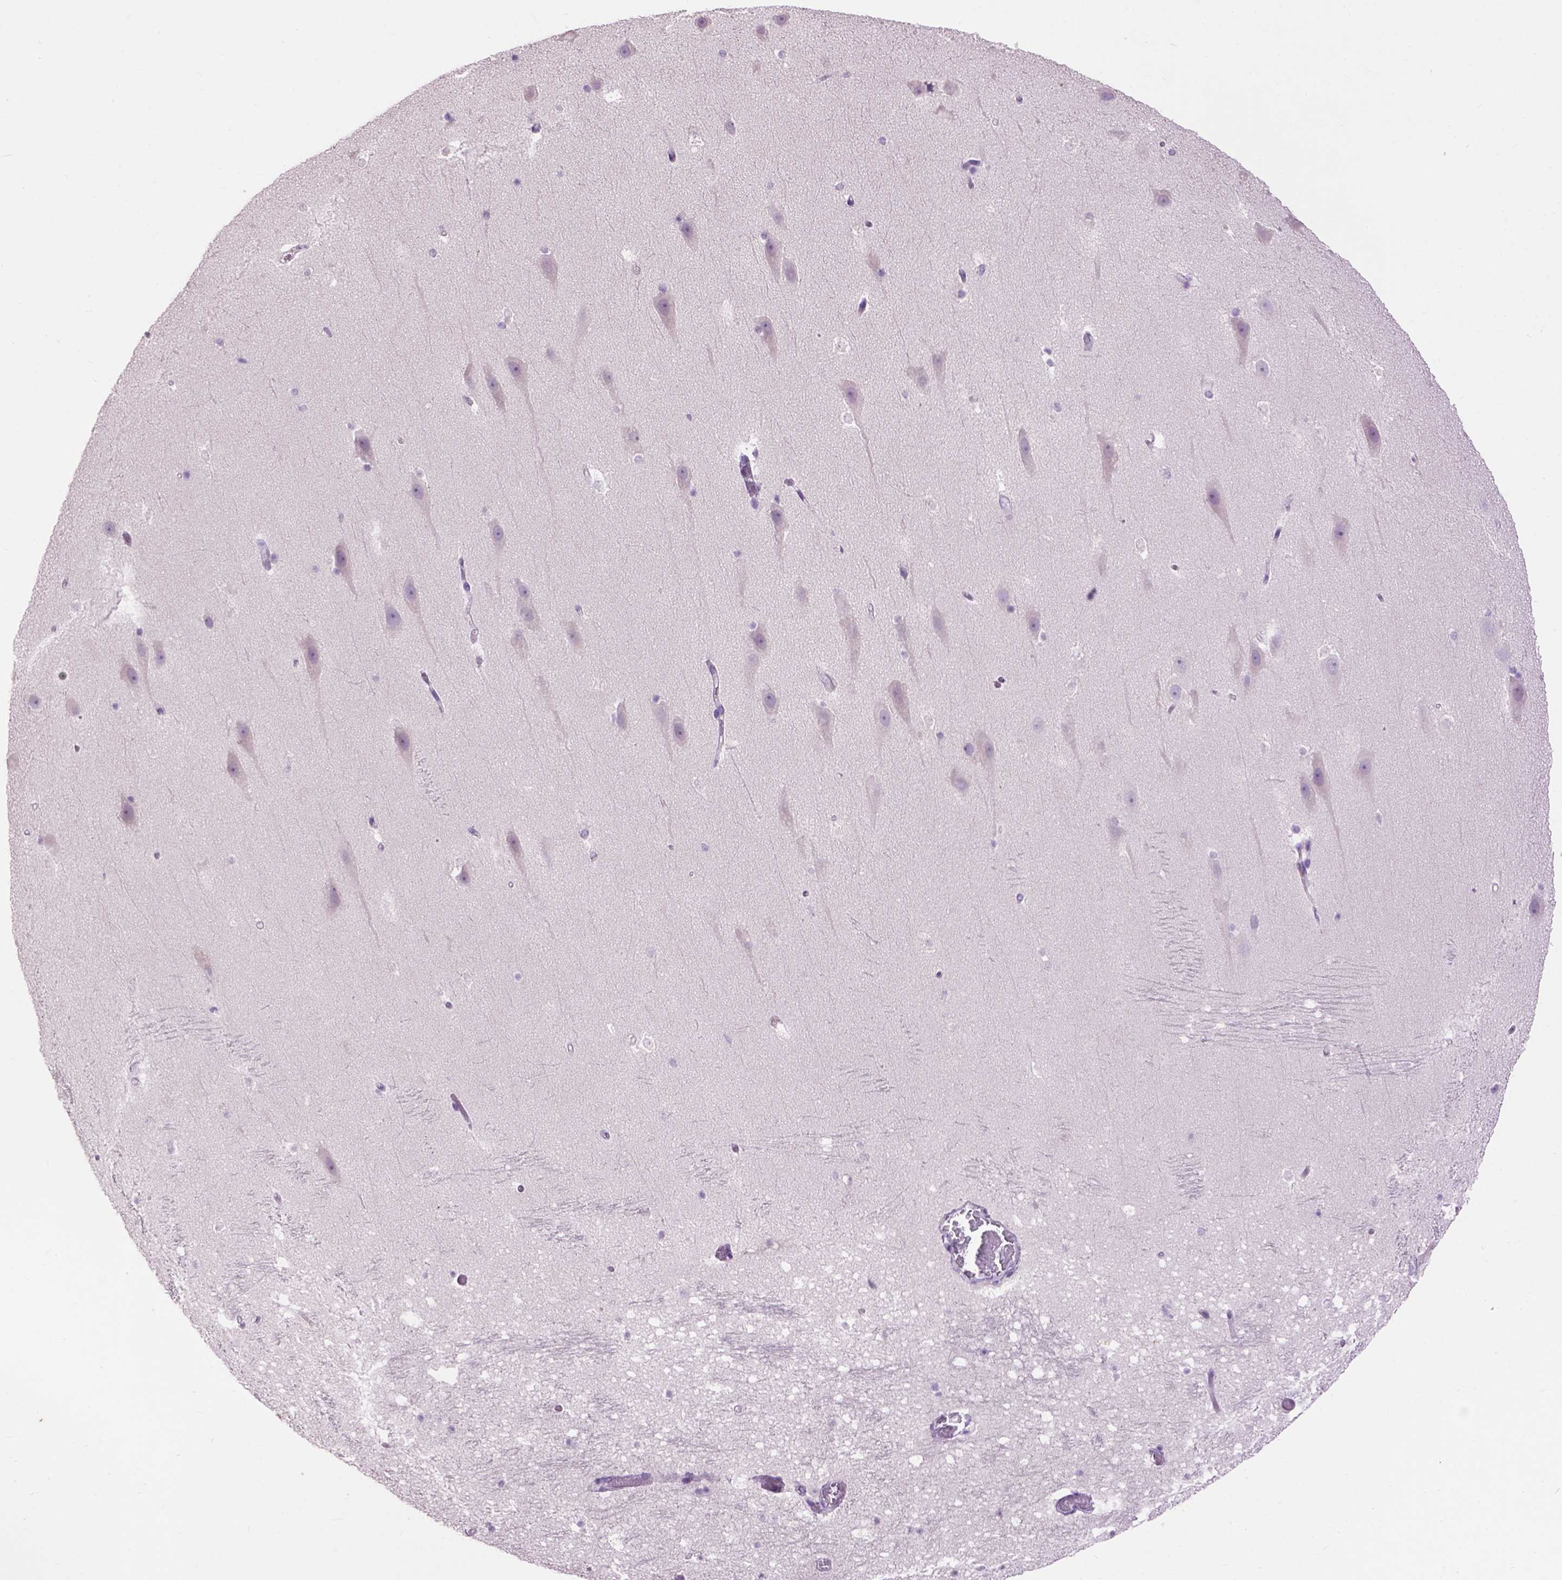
{"staining": {"intensity": "negative", "quantity": "none", "location": "none"}, "tissue": "hippocampus", "cell_type": "Glial cells", "image_type": "normal", "snomed": [{"axis": "morphology", "description": "Normal tissue, NOS"}, {"axis": "topography", "description": "Hippocampus"}], "caption": "Unremarkable hippocampus was stained to show a protein in brown. There is no significant positivity in glial cells. Nuclei are stained in blue.", "gene": "CRYBA4", "patient": {"sex": "male", "age": 26}}